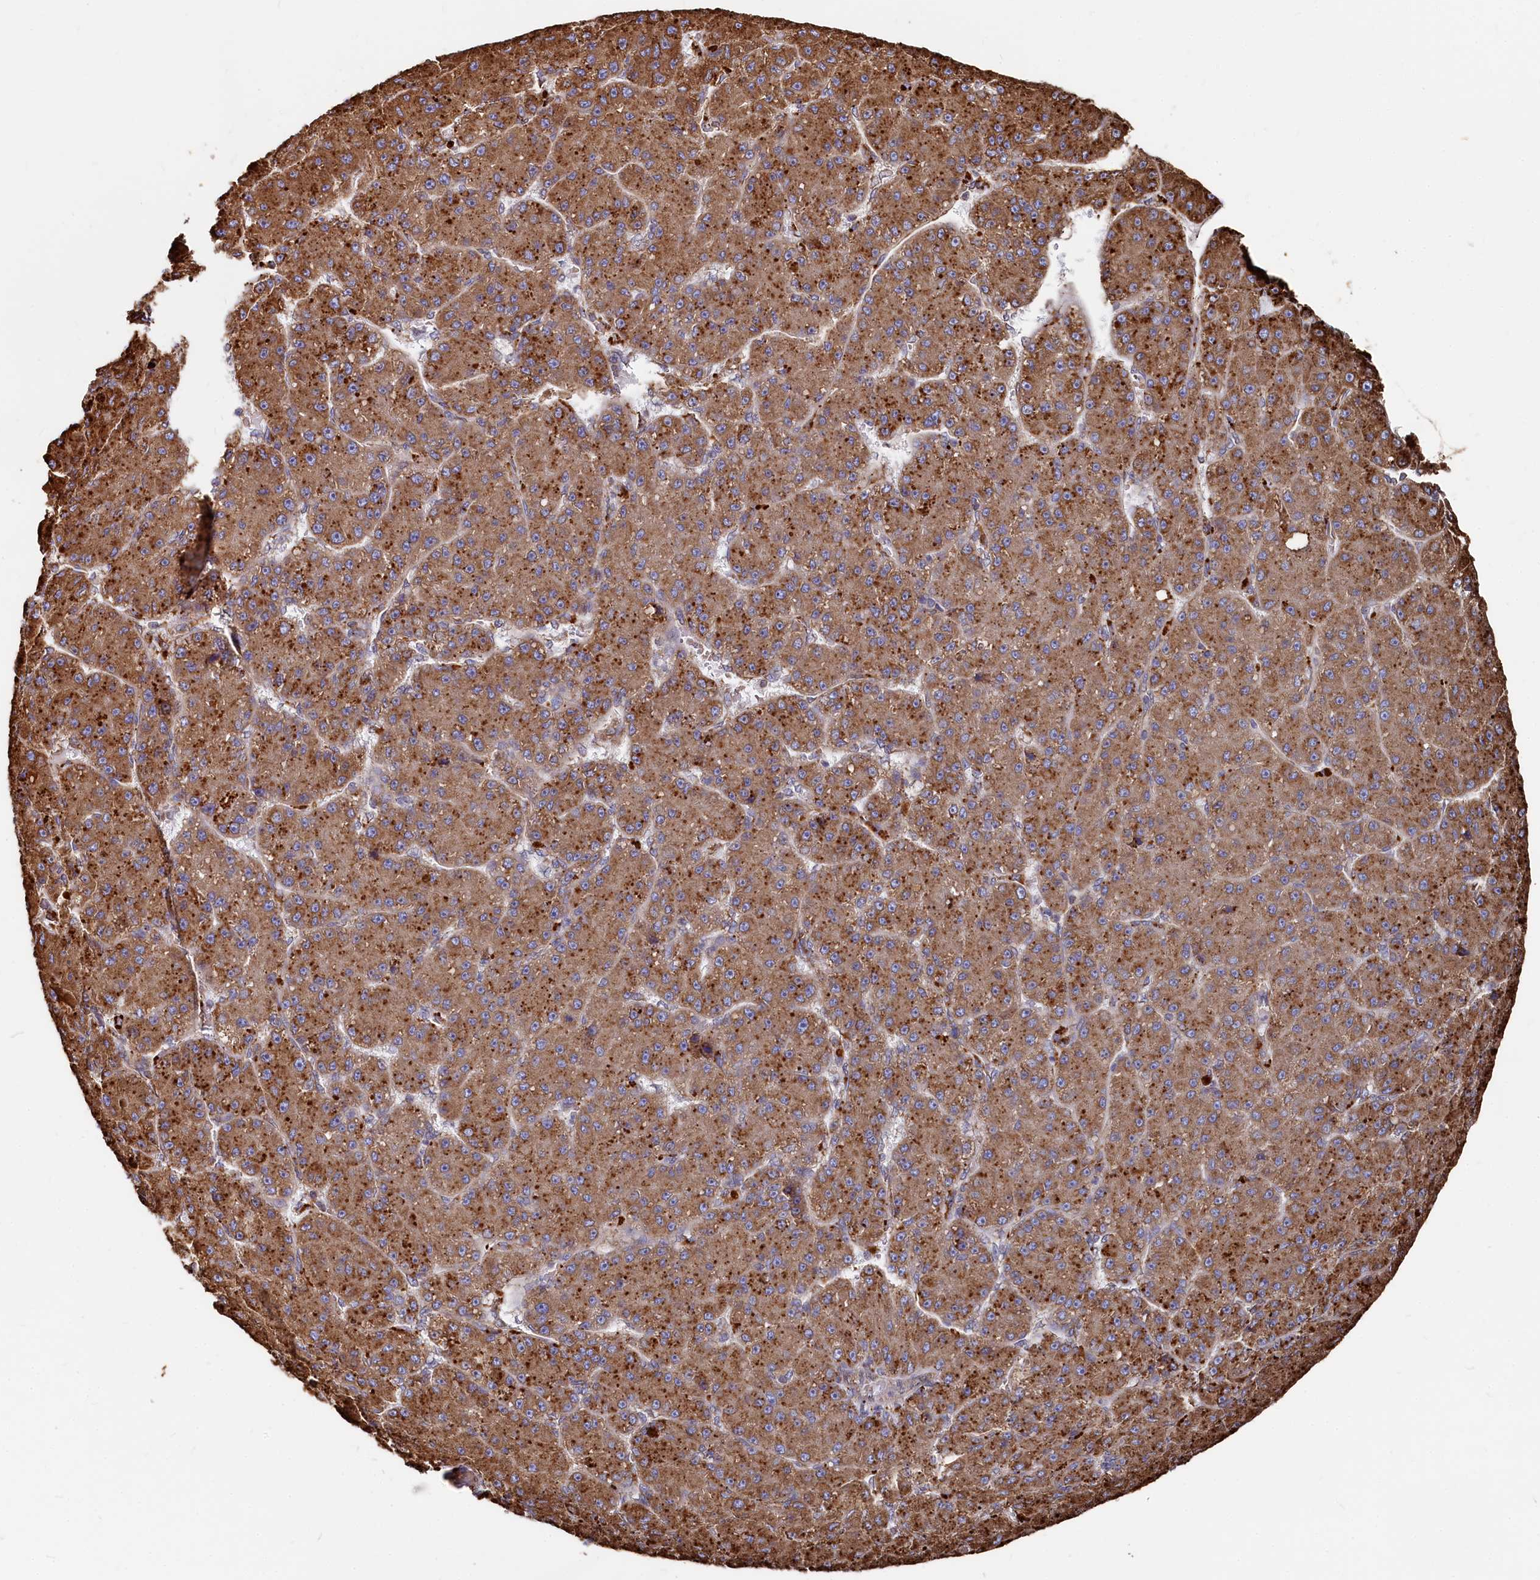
{"staining": {"intensity": "moderate", "quantity": ">75%", "location": "cytoplasmic/membranous"}, "tissue": "liver cancer", "cell_type": "Tumor cells", "image_type": "cancer", "snomed": [{"axis": "morphology", "description": "Carcinoma, Hepatocellular, NOS"}, {"axis": "topography", "description": "Liver"}], "caption": "Liver cancer (hepatocellular carcinoma) was stained to show a protein in brown. There is medium levels of moderate cytoplasmic/membranous staining in about >75% of tumor cells.", "gene": "NEURL1B", "patient": {"sex": "male", "age": 67}}